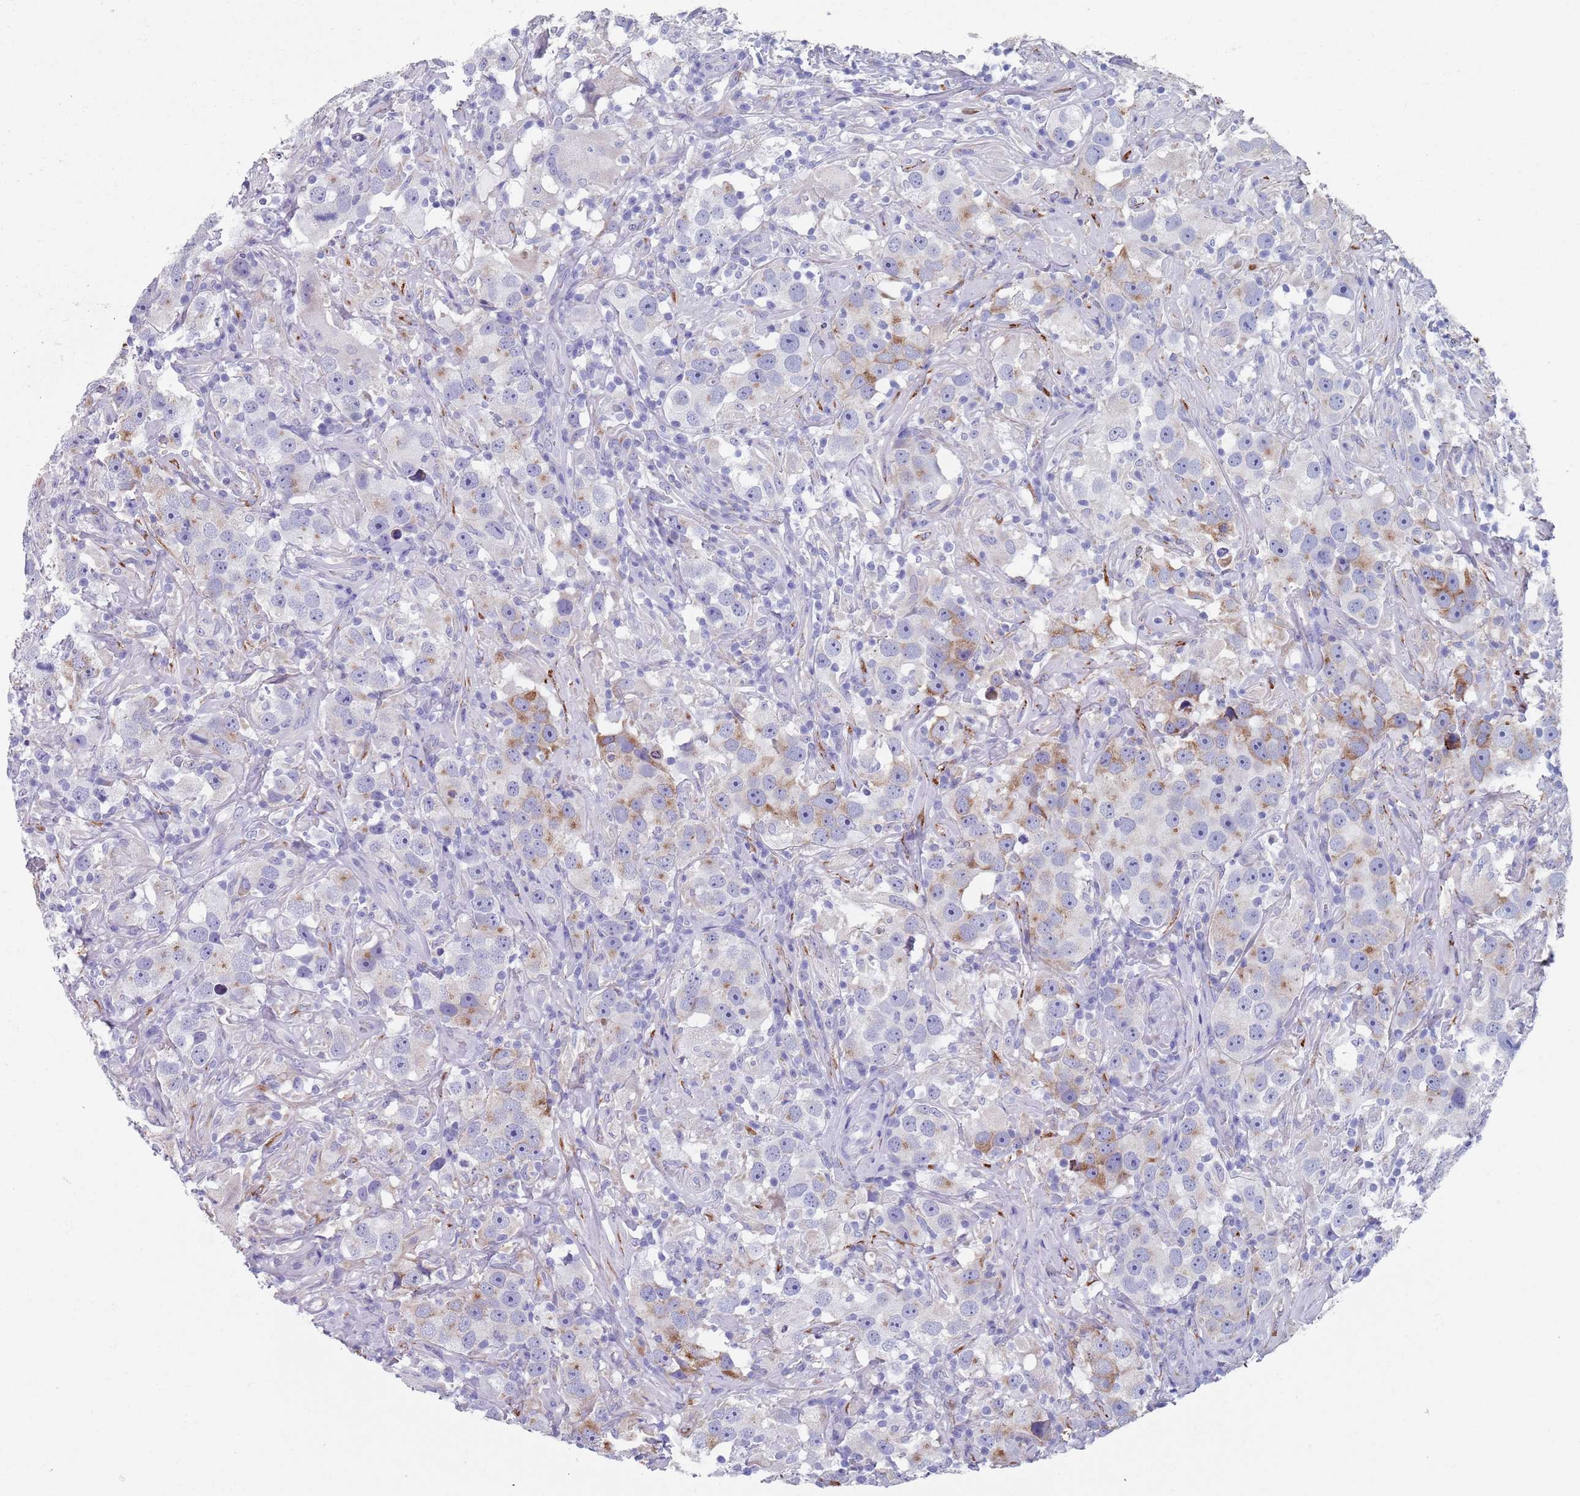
{"staining": {"intensity": "moderate", "quantity": "<25%", "location": "cytoplasmic/membranous"}, "tissue": "testis cancer", "cell_type": "Tumor cells", "image_type": "cancer", "snomed": [{"axis": "morphology", "description": "Seminoma, NOS"}, {"axis": "topography", "description": "Testis"}], "caption": "An image of human testis seminoma stained for a protein displays moderate cytoplasmic/membranous brown staining in tumor cells. (brown staining indicates protein expression, while blue staining denotes nuclei).", "gene": "PLOD1", "patient": {"sex": "male", "age": 49}}